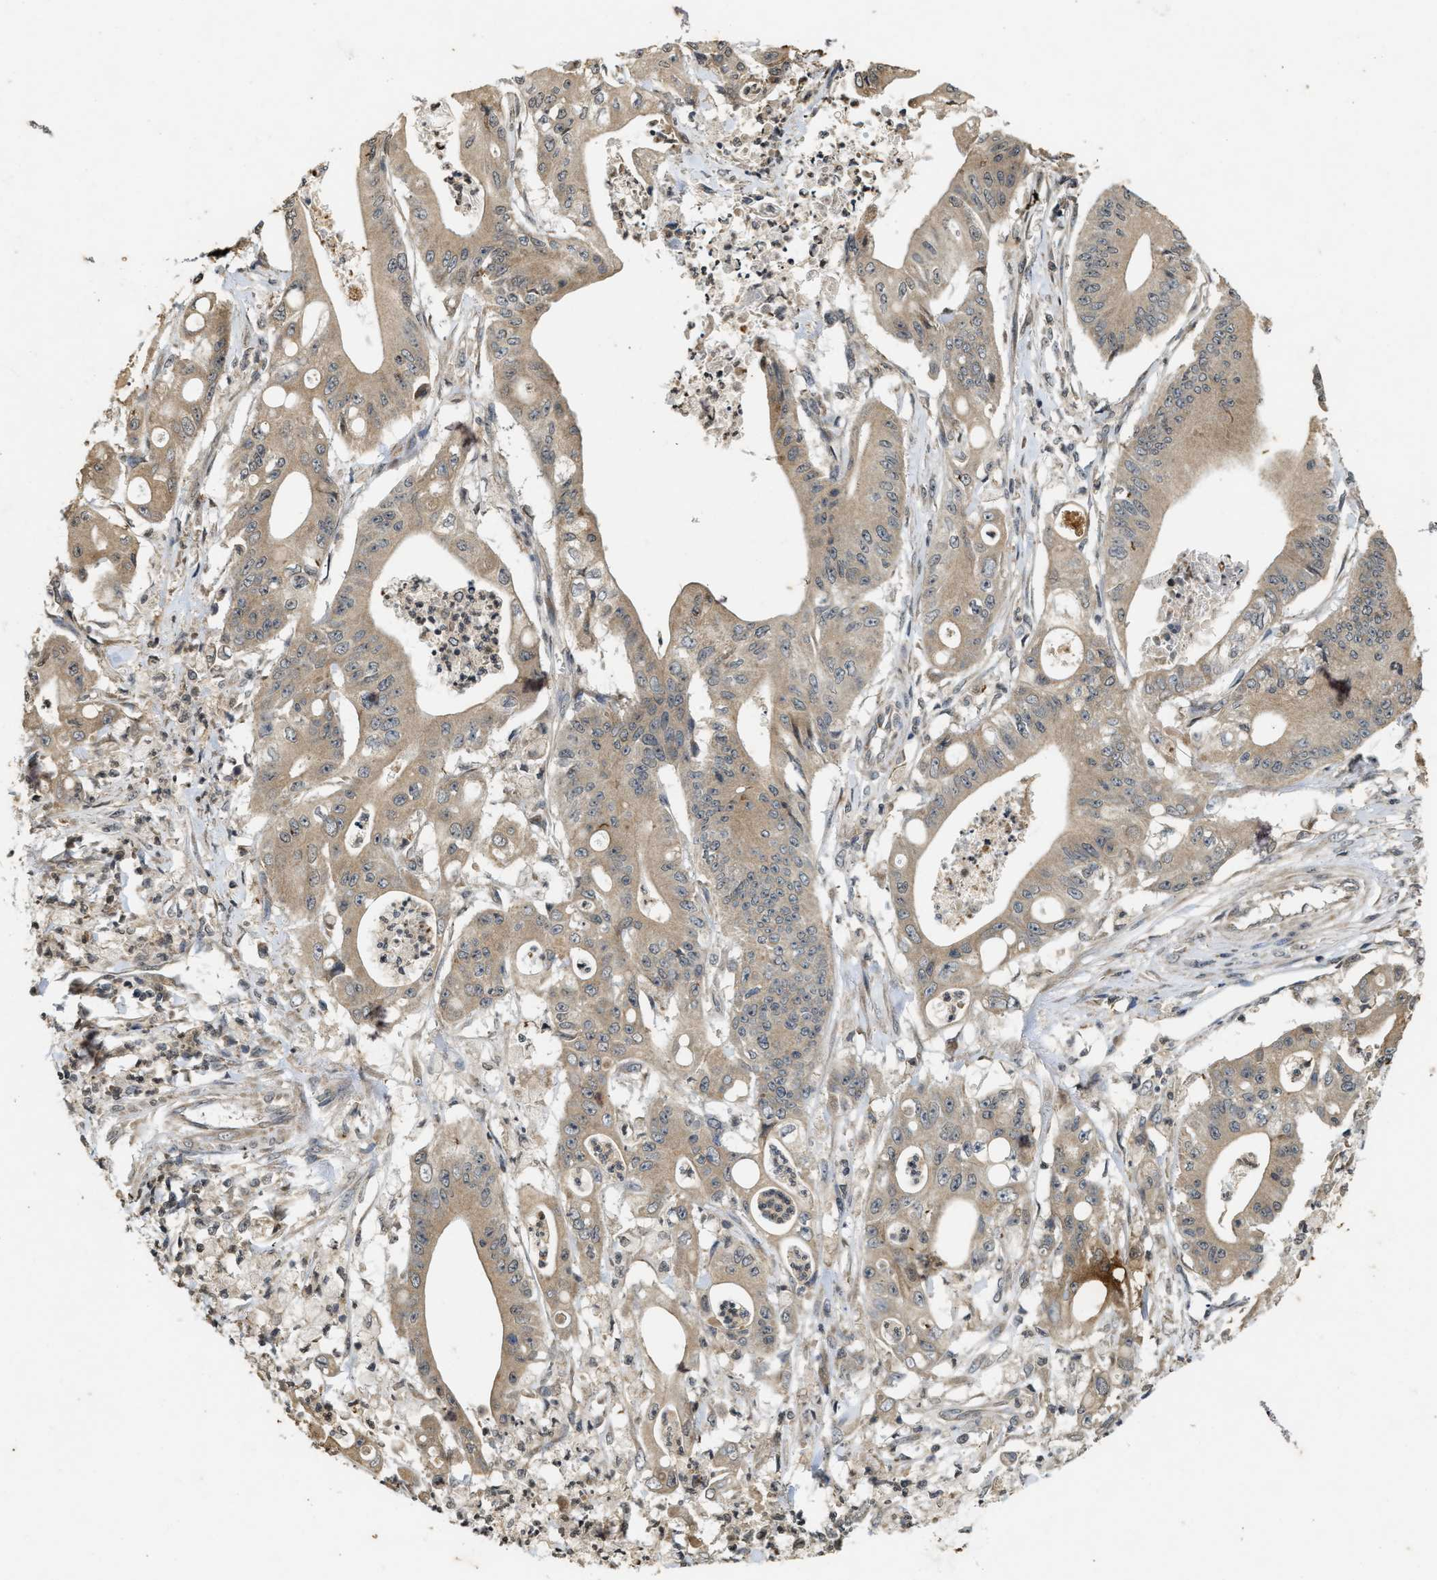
{"staining": {"intensity": "weak", "quantity": ">75%", "location": "cytoplasmic/membranous"}, "tissue": "pancreatic cancer", "cell_type": "Tumor cells", "image_type": "cancer", "snomed": [{"axis": "morphology", "description": "Normal tissue, NOS"}, {"axis": "topography", "description": "Lymph node"}], "caption": "A photomicrograph showing weak cytoplasmic/membranous staining in approximately >75% of tumor cells in pancreatic cancer, as visualized by brown immunohistochemical staining.", "gene": "KIF21A", "patient": {"sex": "male", "age": 62}}